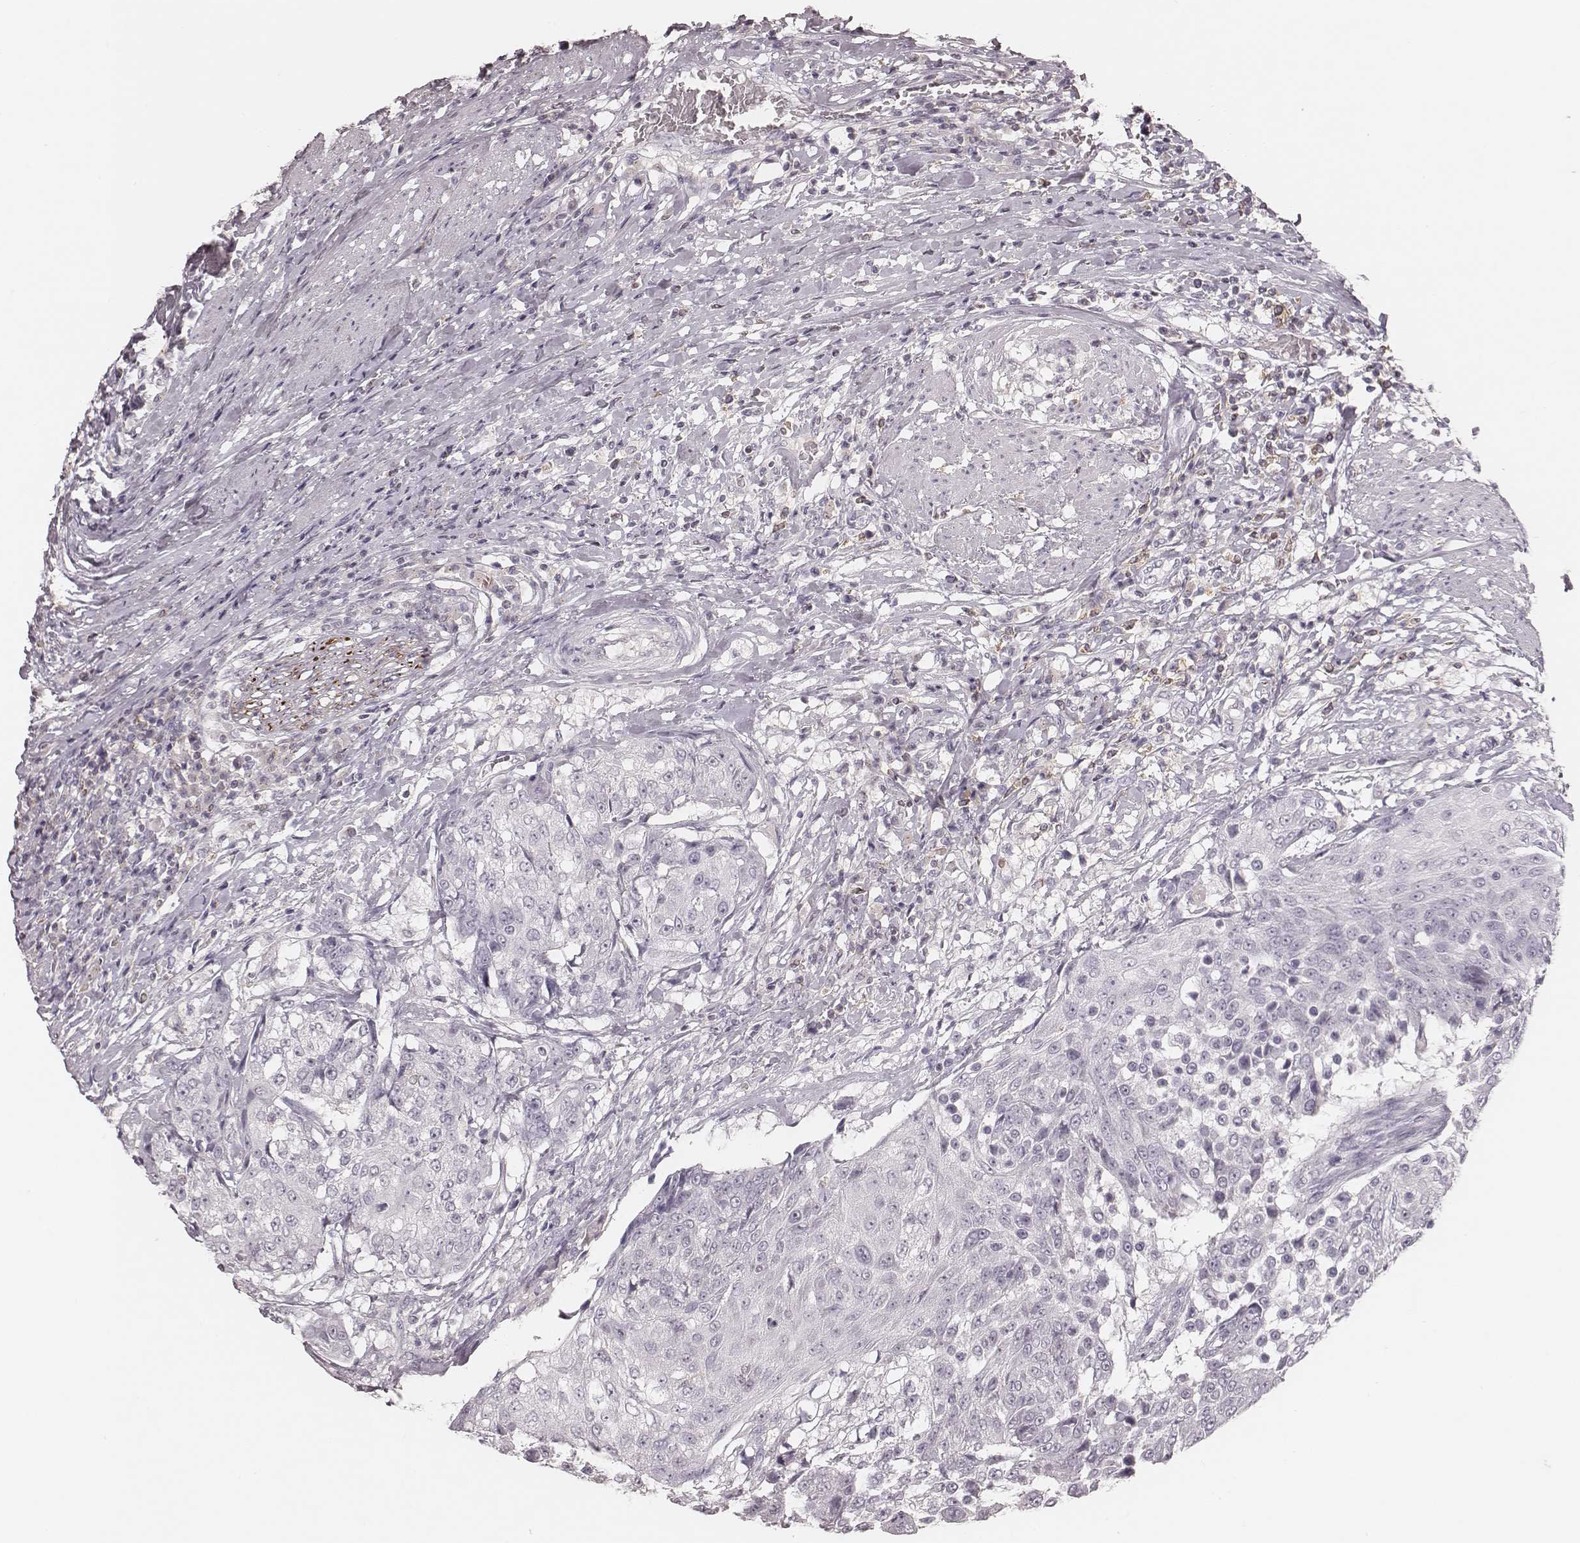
{"staining": {"intensity": "negative", "quantity": "none", "location": "none"}, "tissue": "urothelial cancer", "cell_type": "Tumor cells", "image_type": "cancer", "snomed": [{"axis": "morphology", "description": "Urothelial carcinoma, High grade"}, {"axis": "topography", "description": "Urinary bladder"}], "caption": "A high-resolution histopathology image shows immunohistochemistry staining of high-grade urothelial carcinoma, which demonstrates no significant positivity in tumor cells. (DAB IHC with hematoxylin counter stain).", "gene": "MSX1", "patient": {"sex": "female", "age": 63}}